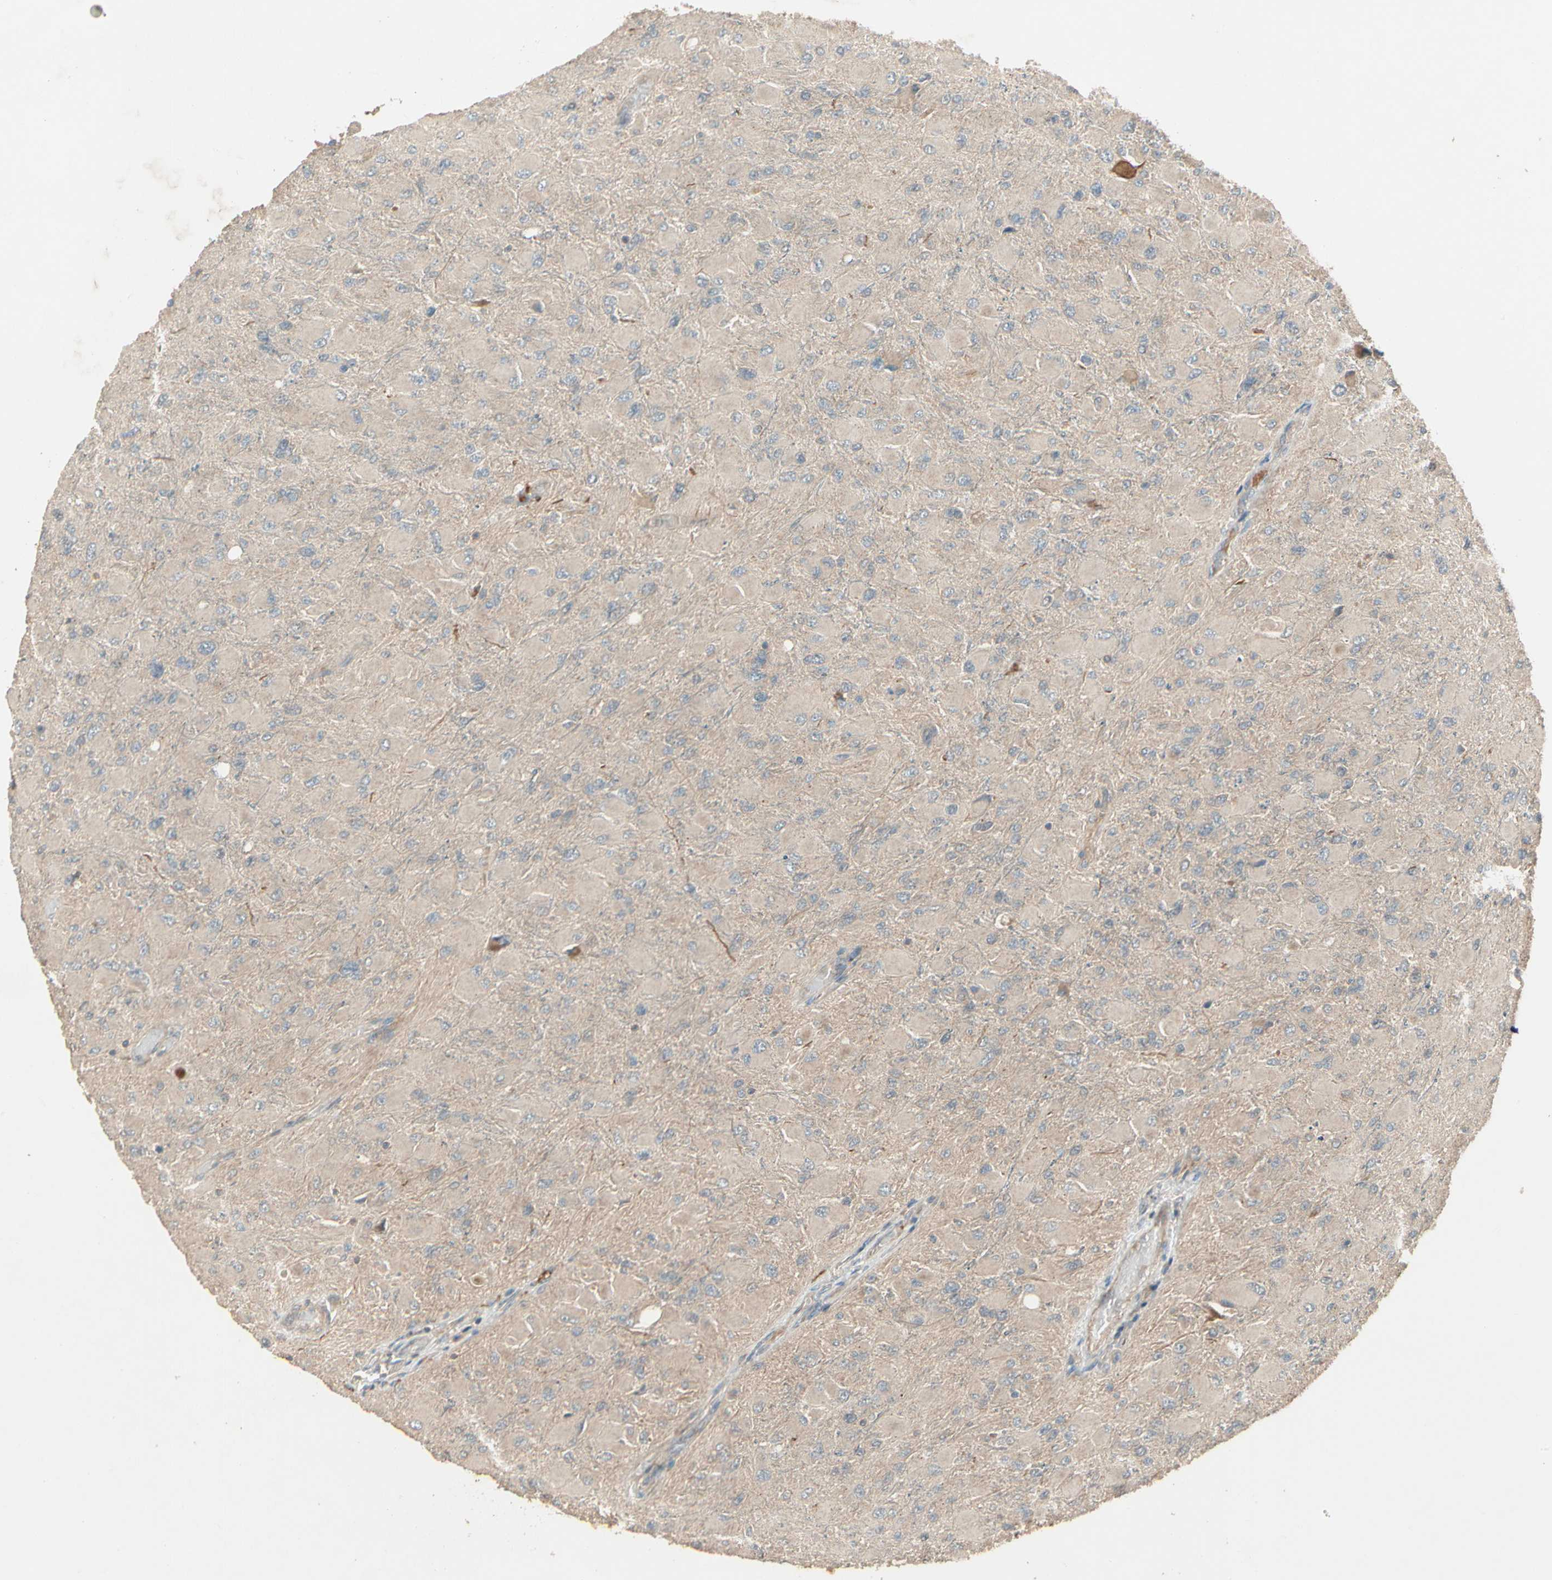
{"staining": {"intensity": "negative", "quantity": "none", "location": "none"}, "tissue": "glioma", "cell_type": "Tumor cells", "image_type": "cancer", "snomed": [{"axis": "morphology", "description": "Glioma, malignant, High grade"}, {"axis": "topography", "description": "Cerebral cortex"}], "caption": "There is no significant positivity in tumor cells of high-grade glioma (malignant).", "gene": "ACVR1", "patient": {"sex": "female", "age": 36}}